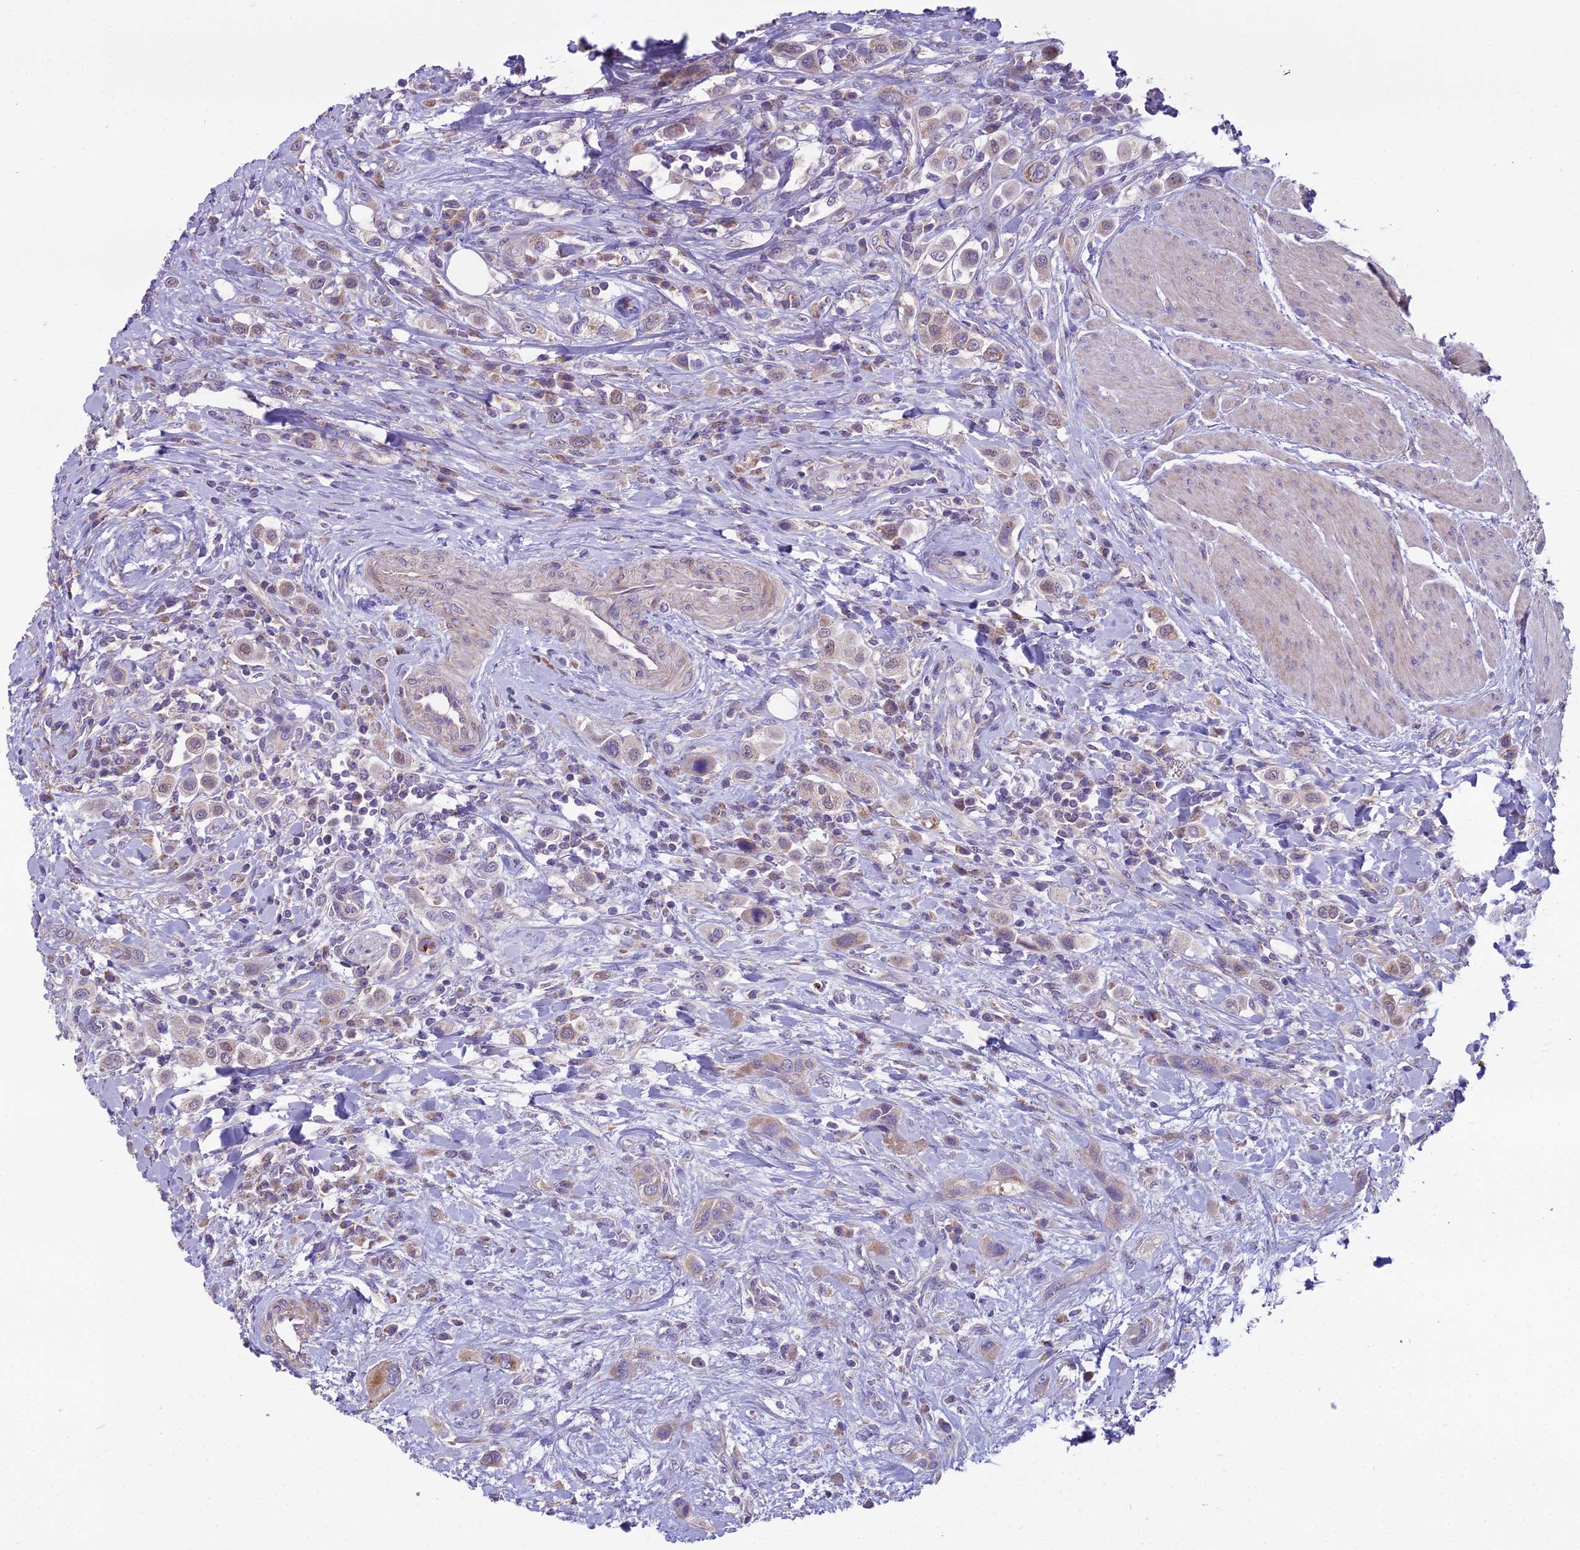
{"staining": {"intensity": "moderate", "quantity": "25%-75%", "location": "cytoplasmic/membranous"}, "tissue": "urothelial cancer", "cell_type": "Tumor cells", "image_type": "cancer", "snomed": [{"axis": "morphology", "description": "Urothelial carcinoma, High grade"}, {"axis": "topography", "description": "Urinary bladder"}], "caption": "Protein expression analysis of human urothelial cancer reveals moderate cytoplasmic/membranous positivity in about 25%-75% of tumor cells. (DAB (3,3'-diaminobenzidine) = brown stain, brightfield microscopy at high magnification).", "gene": "DUS2", "patient": {"sex": "male", "age": 50}}